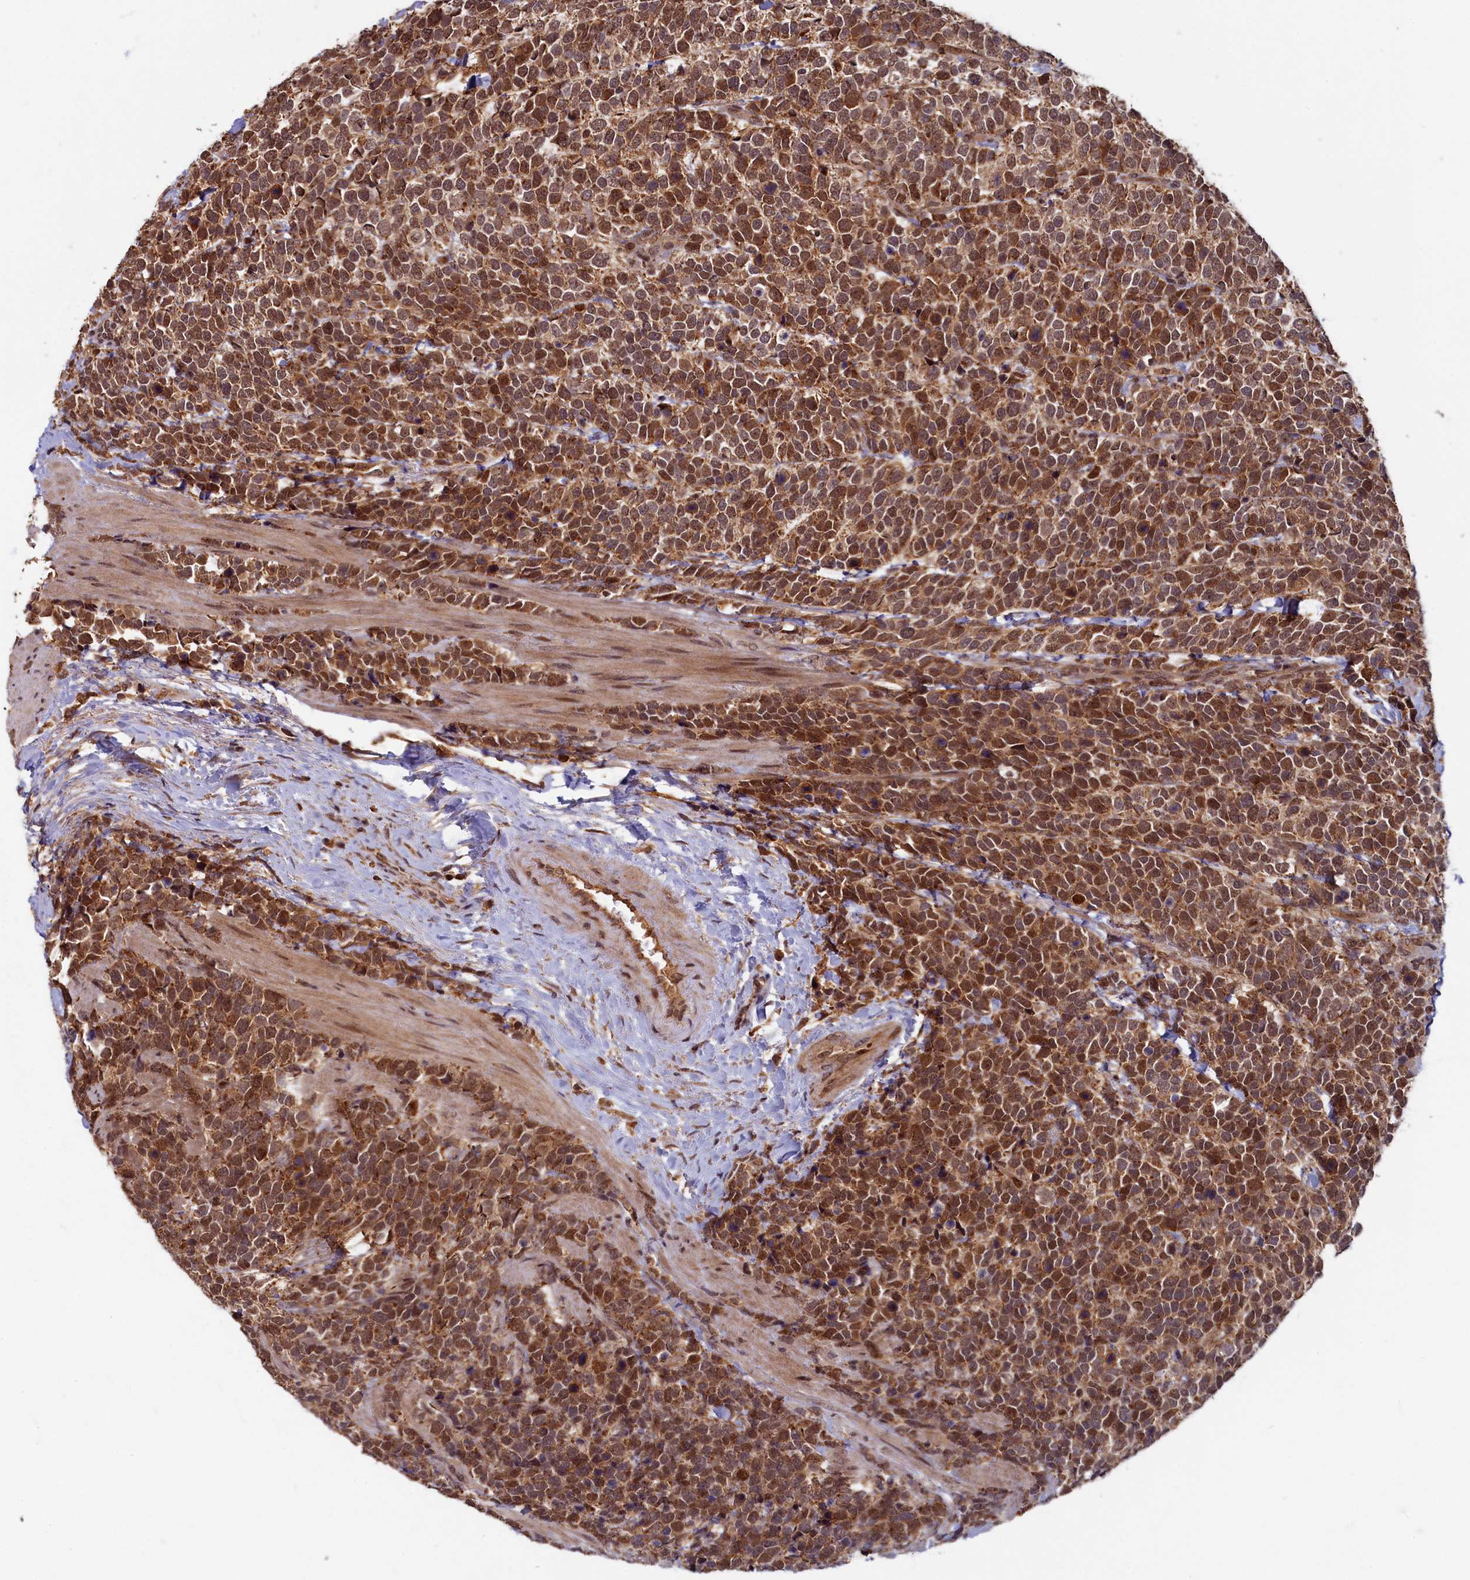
{"staining": {"intensity": "strong", "quantity": ">75%", "location": "cytoplasmic/membranous,nuclear"}, "tissue": "urothelial cancer", "cell_type": "Tumor cells", "image_type": "cancer", "snomed": [{"axis": "morphology", "description": "Urothelial carcinoma, High grade"}, {"axis": "topography", "description": "Urinary bladder"}], "caption": "Immunohistochemistry (DAB) staining of human urothelial carcinoma (high-grade) displays strong cytoplasmic/membranous and nuclear protein positivity in approximately >75% of tumor cells.", "gene": "BRCA1", "patient": {"sex": "female", "age": 82}}